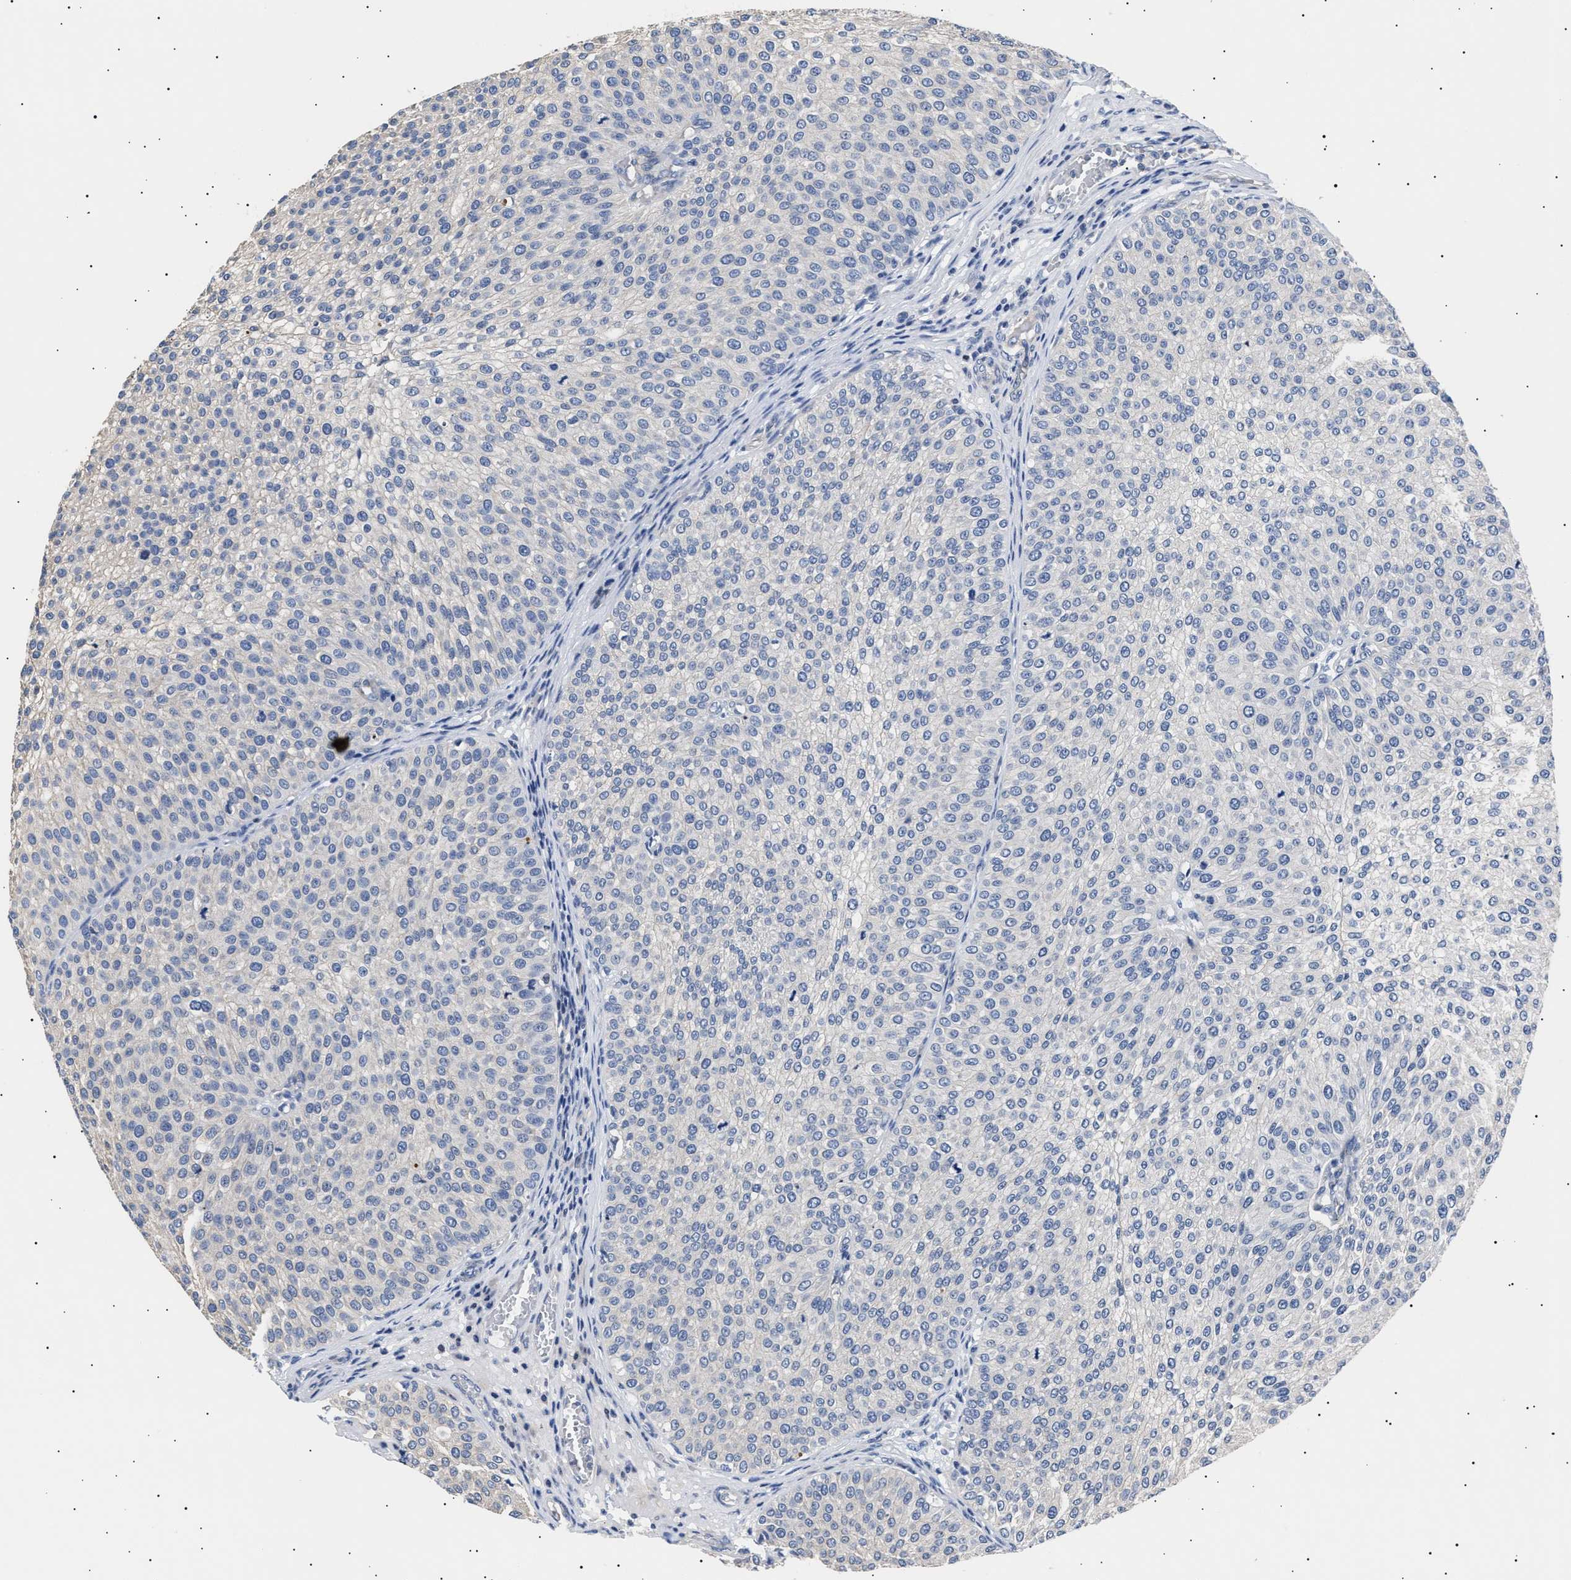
{"staining": {"intensity": "negative", "quantity": "none", "location": "none"}, "tissue": "urothelial cancer", "cell_type": "Tumor cells", "image_type": "cancer", "snomed": [{"axis": "morphology", "description": "Urothelial carcinoma, Low grade"}, {"axis": "topography", "description": "Smooth muscle"}, {"axis": "topography", "description": "Urinary bladder"}], "caption": "Tumor cells are negative for brown protein staining in low-grade urothelial carcinoma.", "gene": "HEMGN", "patient": {"sex": "male", "age": 60}}